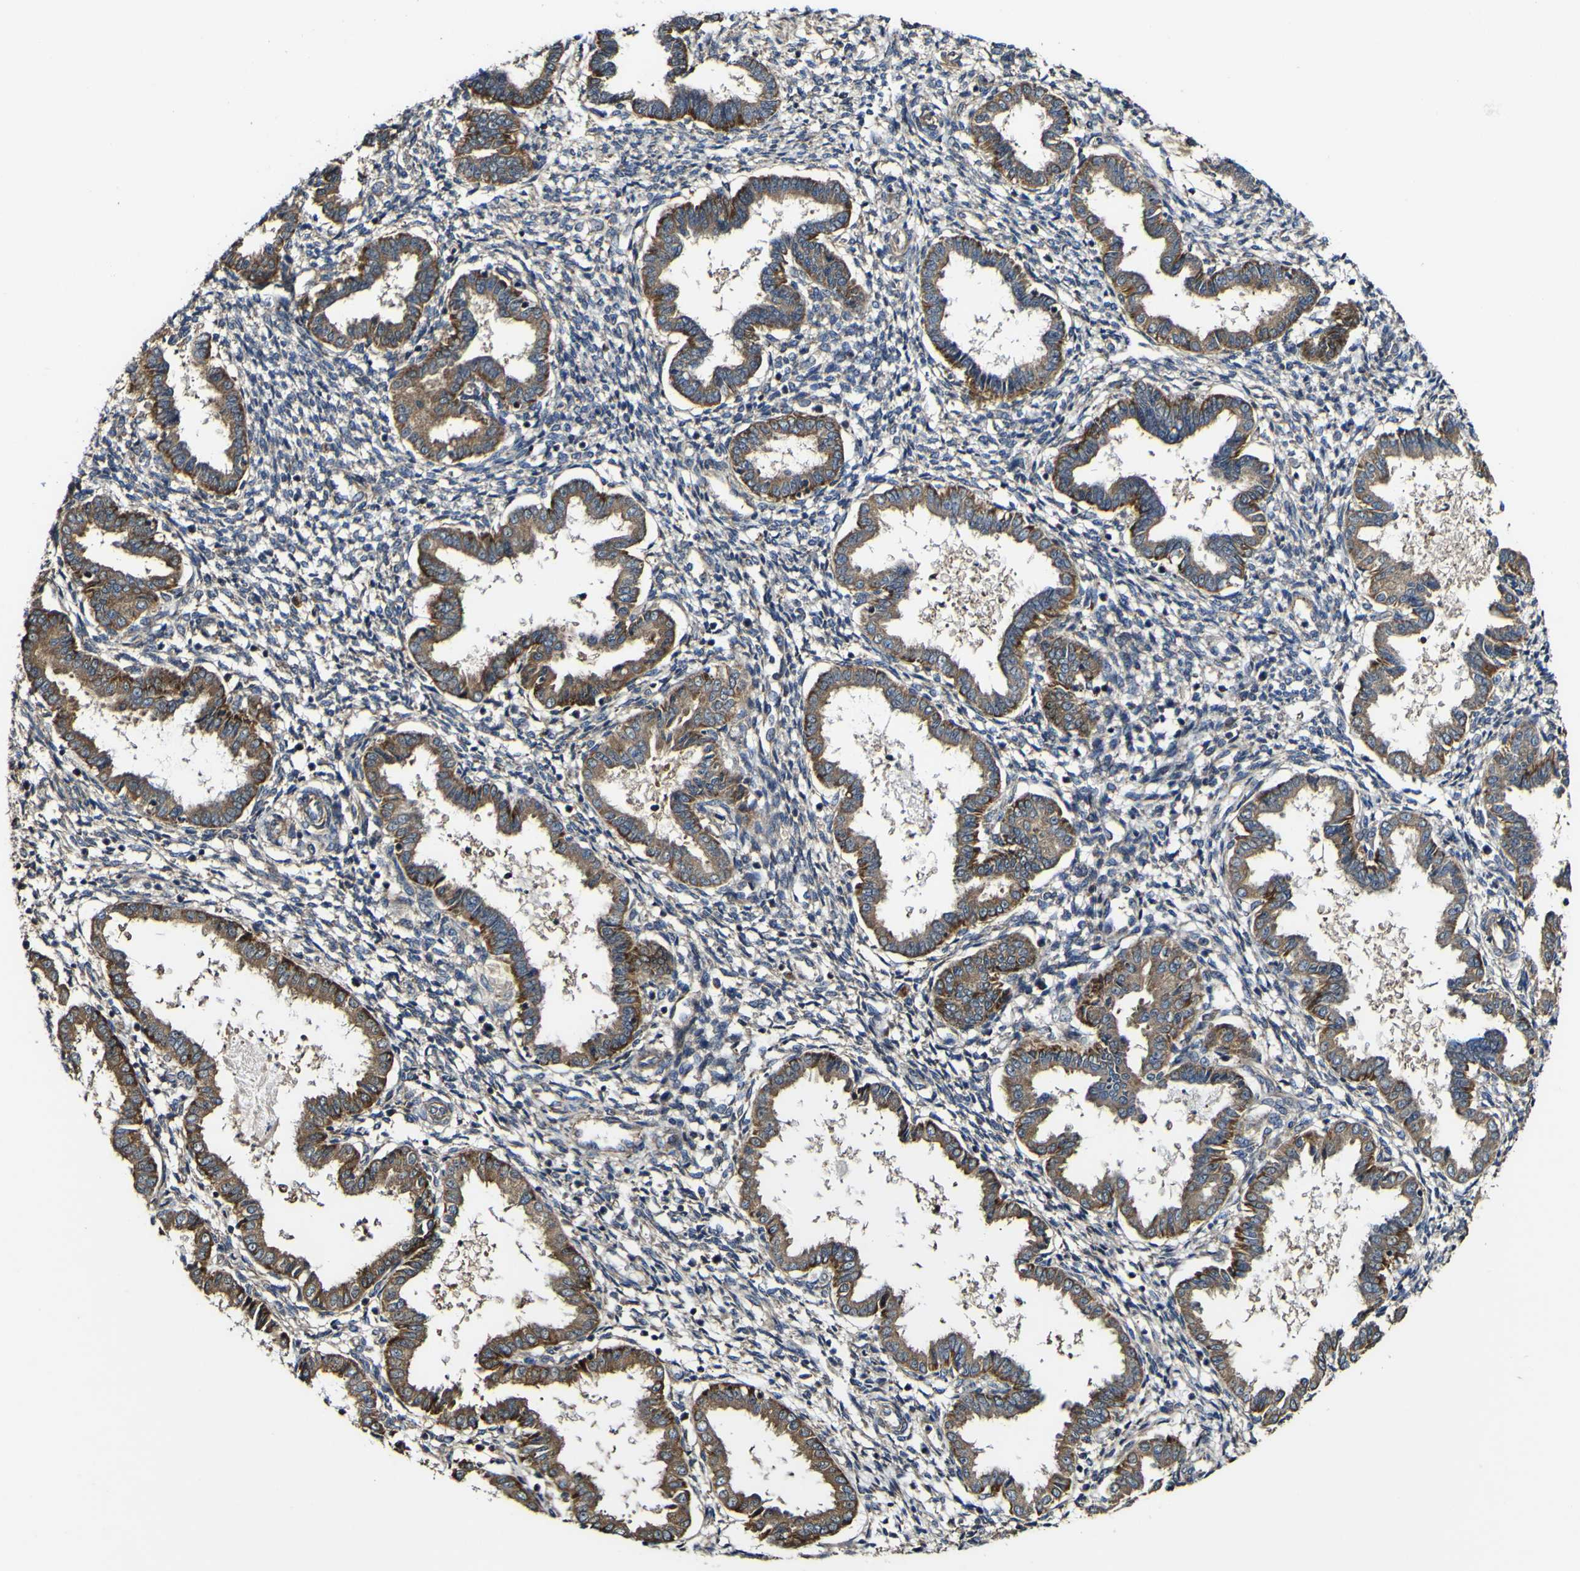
{"staining": {"intensity": "weak", "quantity": "25%-75%", "location": "cytoplasmic/membranous"}, "tissue": "endometrium", "cell_type": "Cells in endometrial stroma", "image_type": "normal", "snomed": [{"axis": "morphology", "description": "Normal tissue, NOS"}, {"axis": "topography", "description": "Endometrium"}], "caption": "Benign endometrium shows weak cytoplasmic/membranous positivity in about 25%-75% of cells in endometrial stroma, visualized by immunohistochemistry.", "gene": "NAALADL2", "patient": {"sex": "female", "age": 33}}